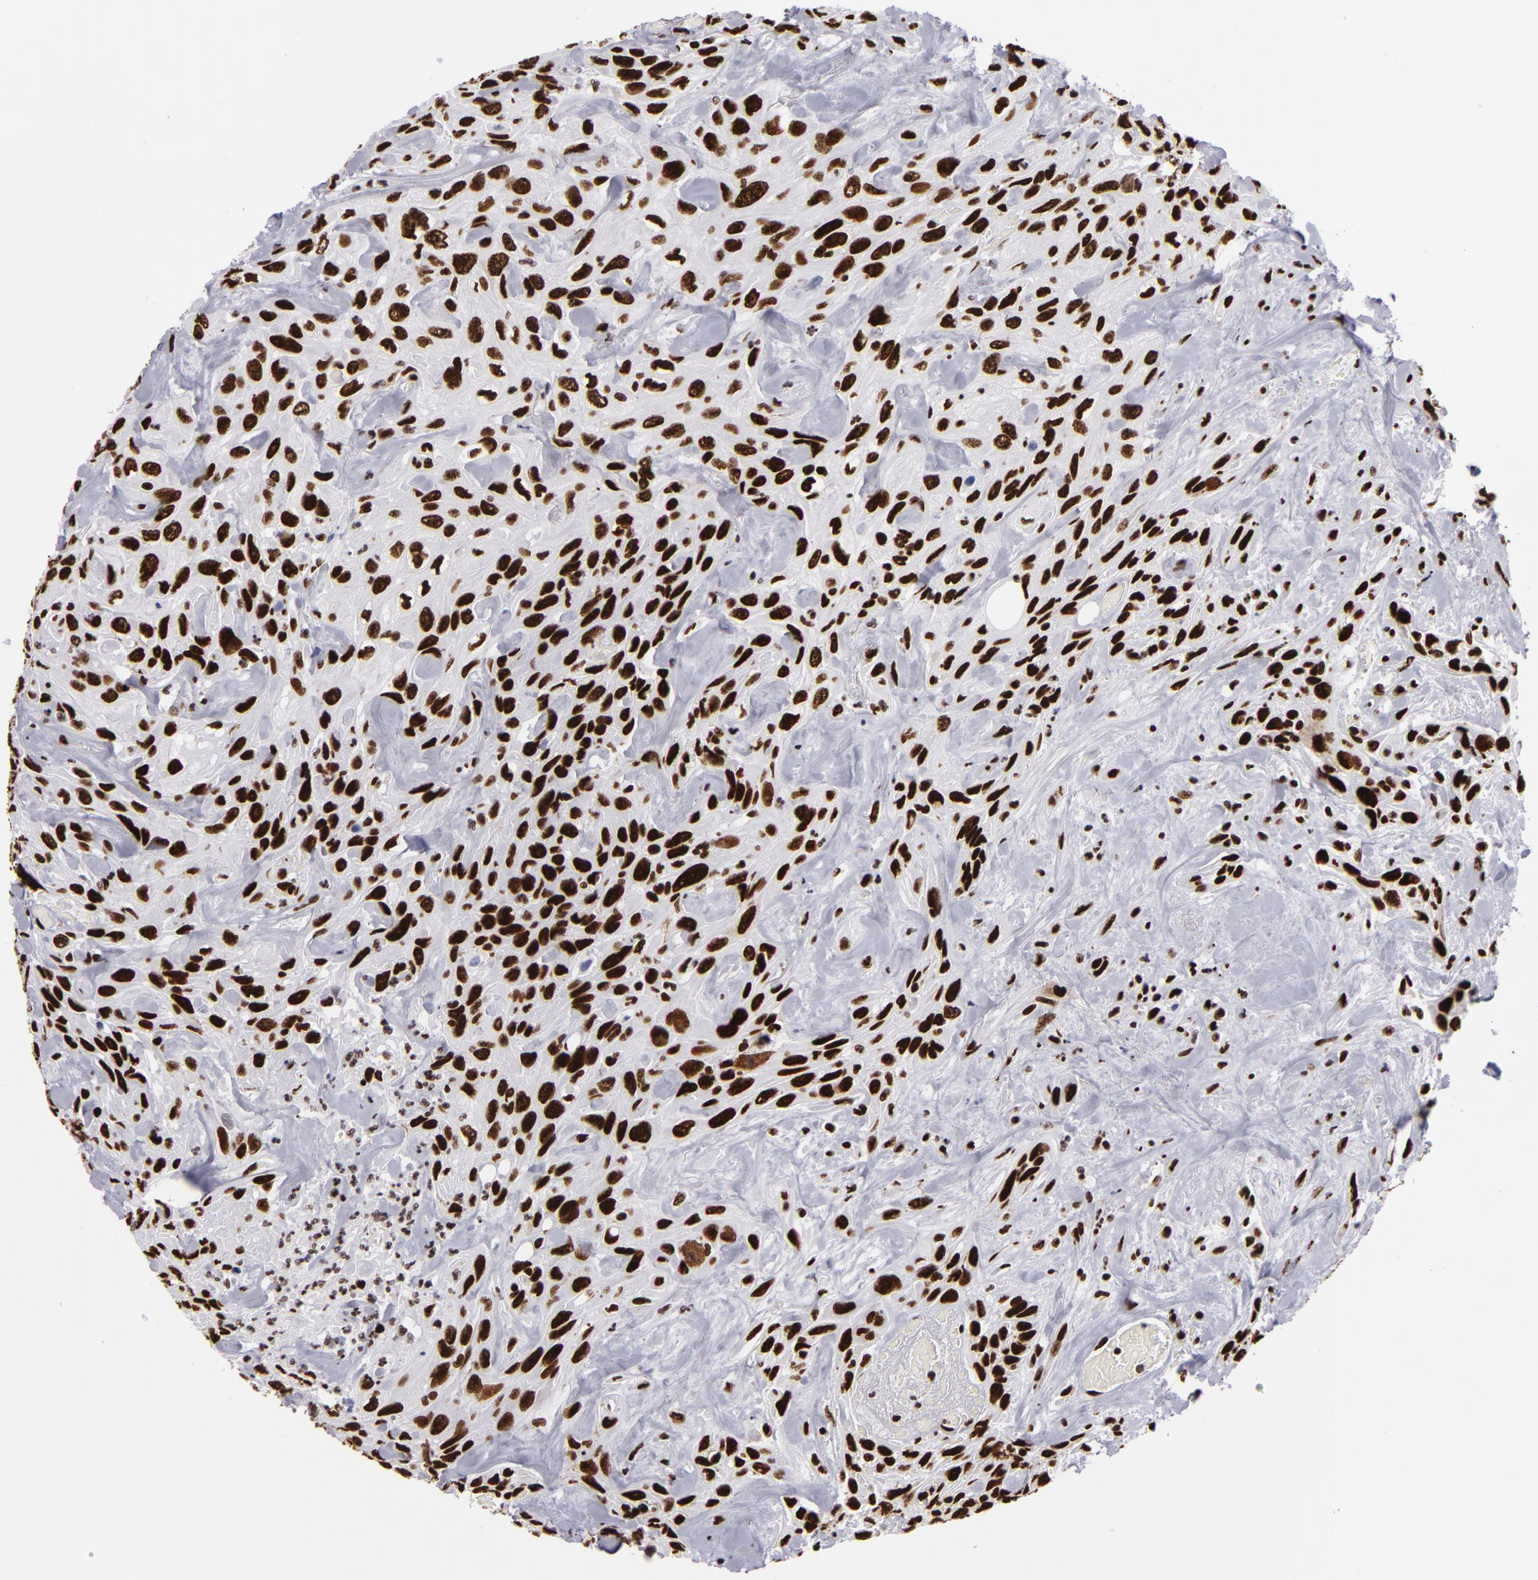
{"staining": {"intensity": "strong", "quantity": ">75%", "location": "nuclear"}, "tissue": "urothelial cancer", "cell_type": "Tumor cells", "image_type": "cancer", "snomed": [{"axis": "morphology", "description": "Urothelial carcinoma, High grade"}, {"axis": "topography", "description": "Urinary bladder"}], "caption": "Immunohistochemistry (IHC) (DAB) staining of human urothelial carcinoma (high-grade) shows strong nuclear protein staining in approximately >75% of tumor cells. (Stains: DAB in brown, nuclei in blue, Microscopy: brightfield microscopy at high magnification).", "gene": "SAFB", "patient": {"sex": "female", "age": 84}}